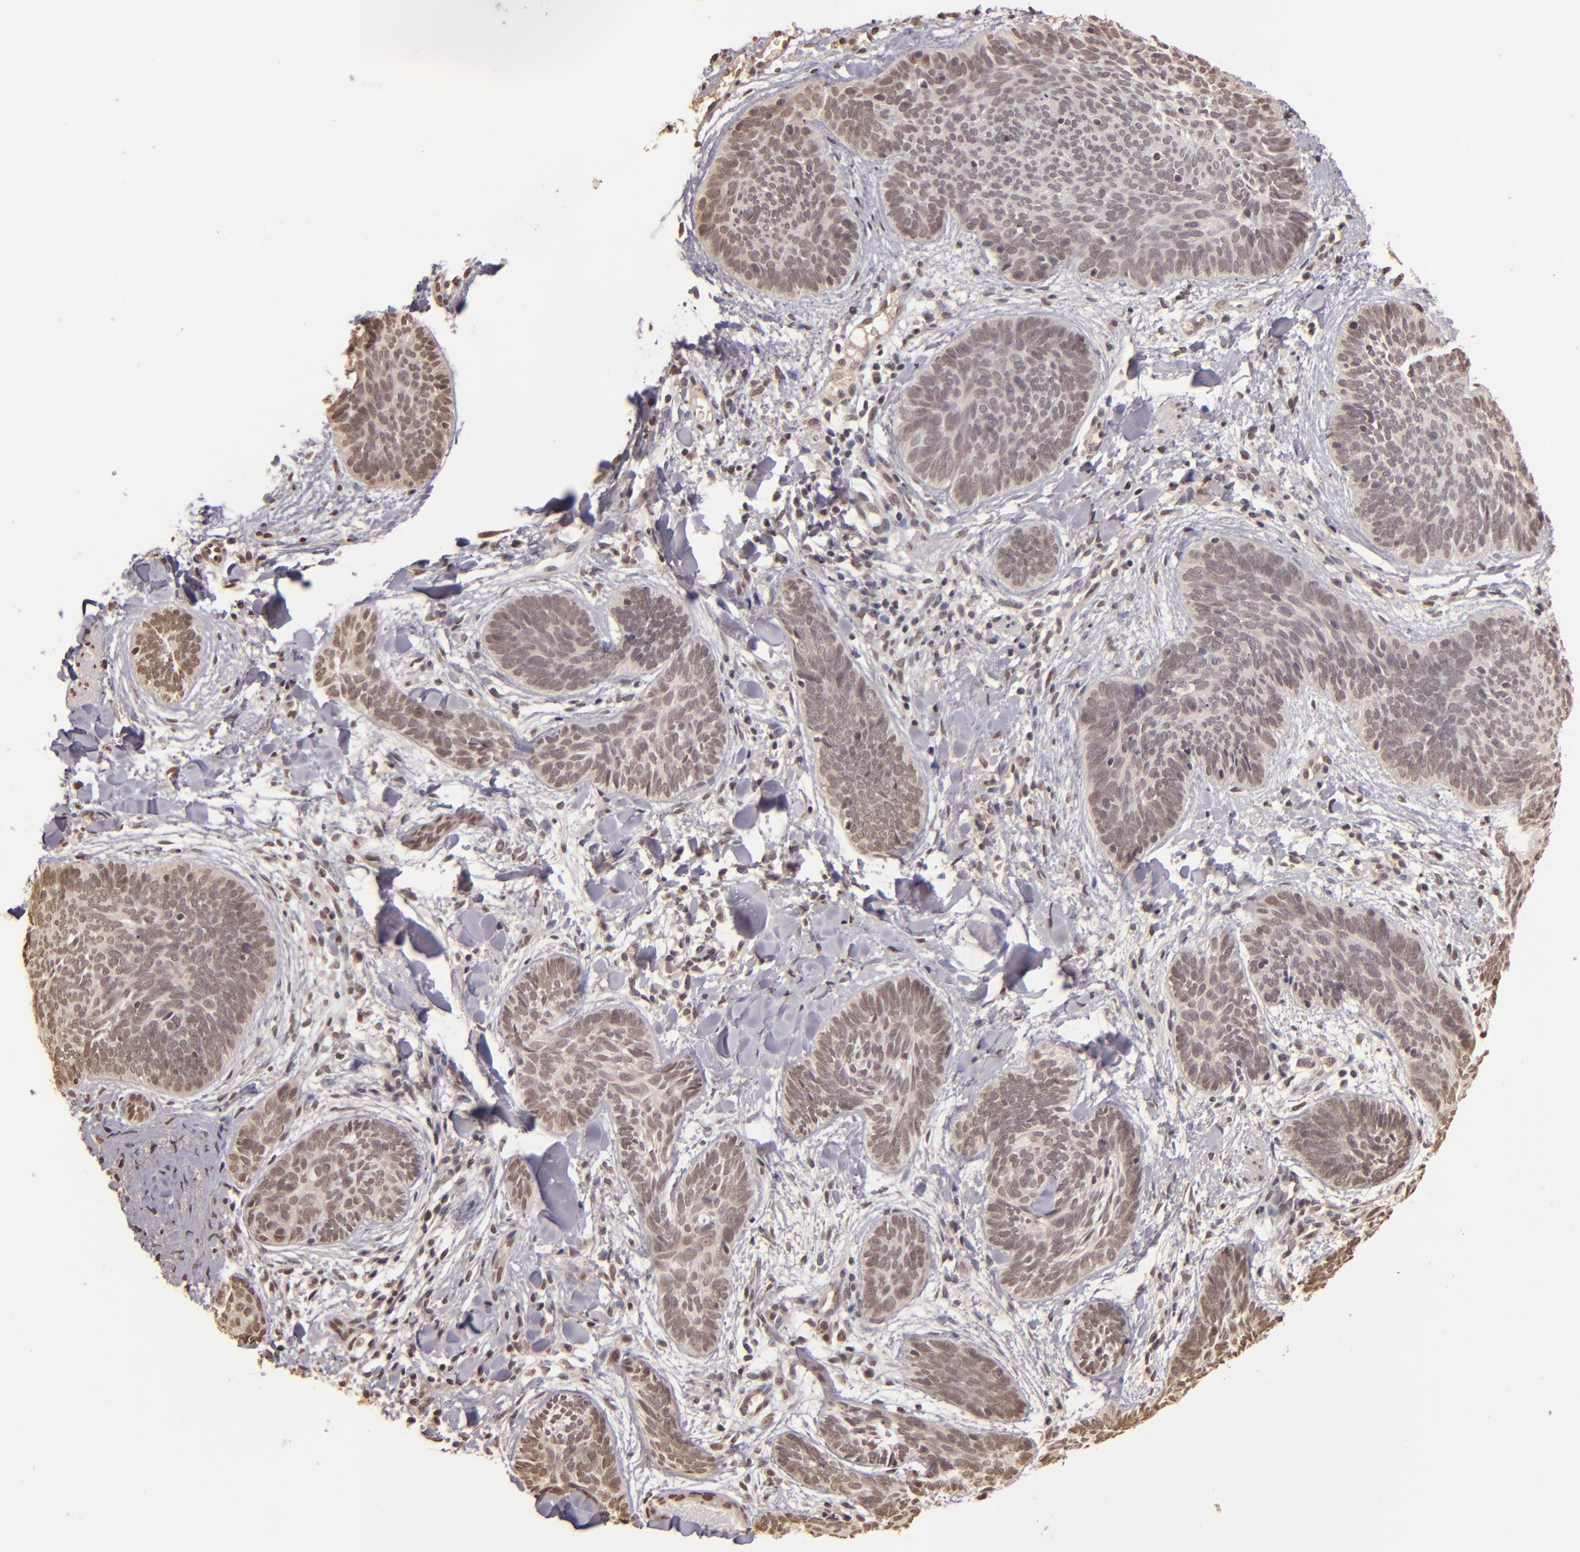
{"staining": {"intensity": "negative", "quantity": "none", "location": "none"}, "tissue": "skin cancer", "cell_type": "Tumor cells", "image_type": "cancer", "snomed": [{"axis": "morphology", "description": "Basal cell carcinoma"}, {"axis": "topography", "description": "Skin"}], "caption": "Tumor cells show no significant protein staining in skin cancer.", "gene": "CUL1", "patient": {"sex": "female", "age": 81}}